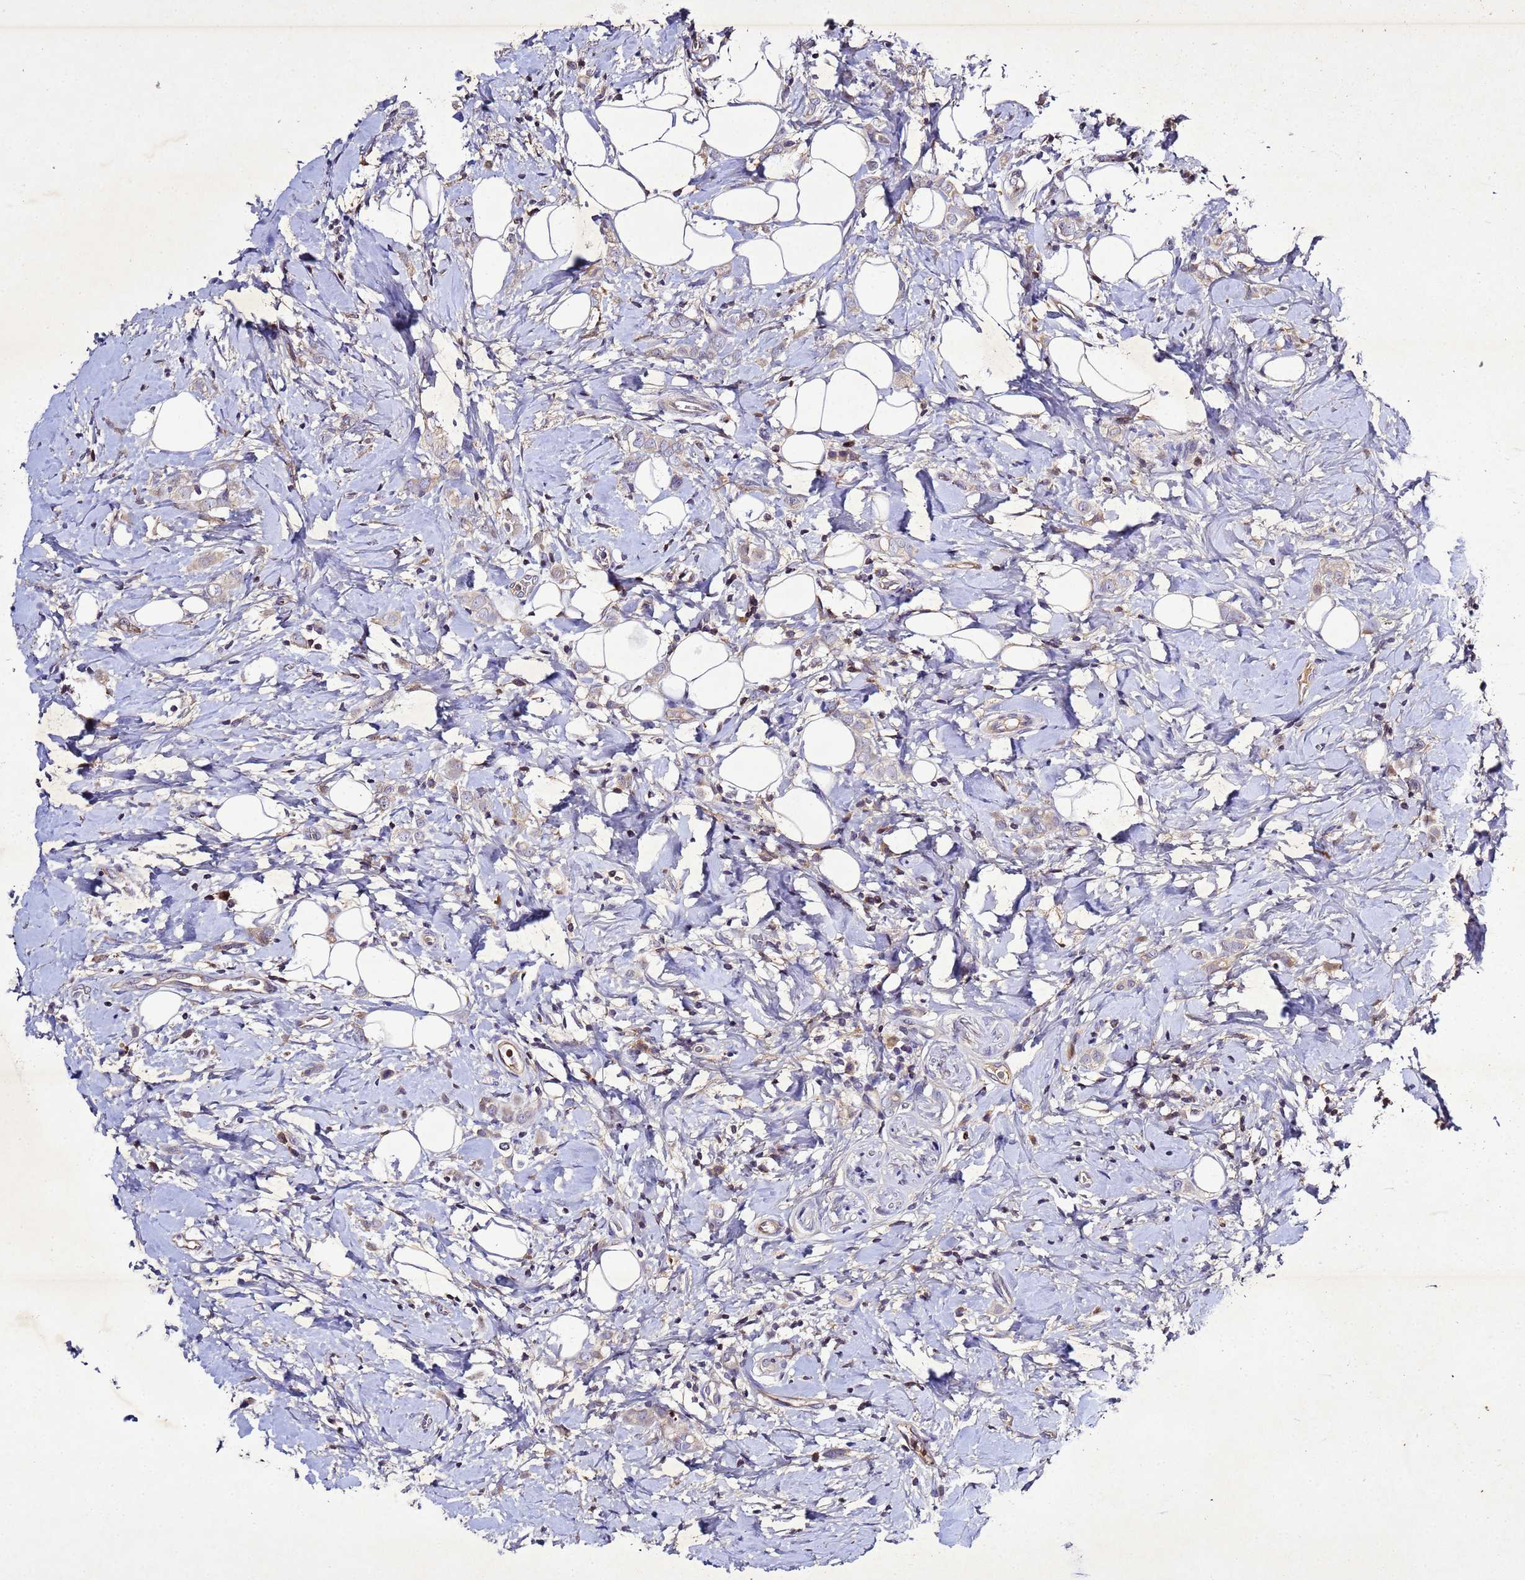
{"staining": {"intensity": "weak", "quantity": "<25%", "location": "cytoplasmic/membranous"}, "tissue": "breast cancer", "cell_type": "Tumor cells", "image_type": "cancer", "snomed": [{"axis": "morphology", "description": "Lobular carcinoma"}, {"axis": "topography", "description": "Breast"}], "caption": "This is a image of IHC staining of lobular carcinoma (breast), which shows no expression in tumor cells.", "gene": "SV2B", "patient": {"sex": "female", "age": 47}}